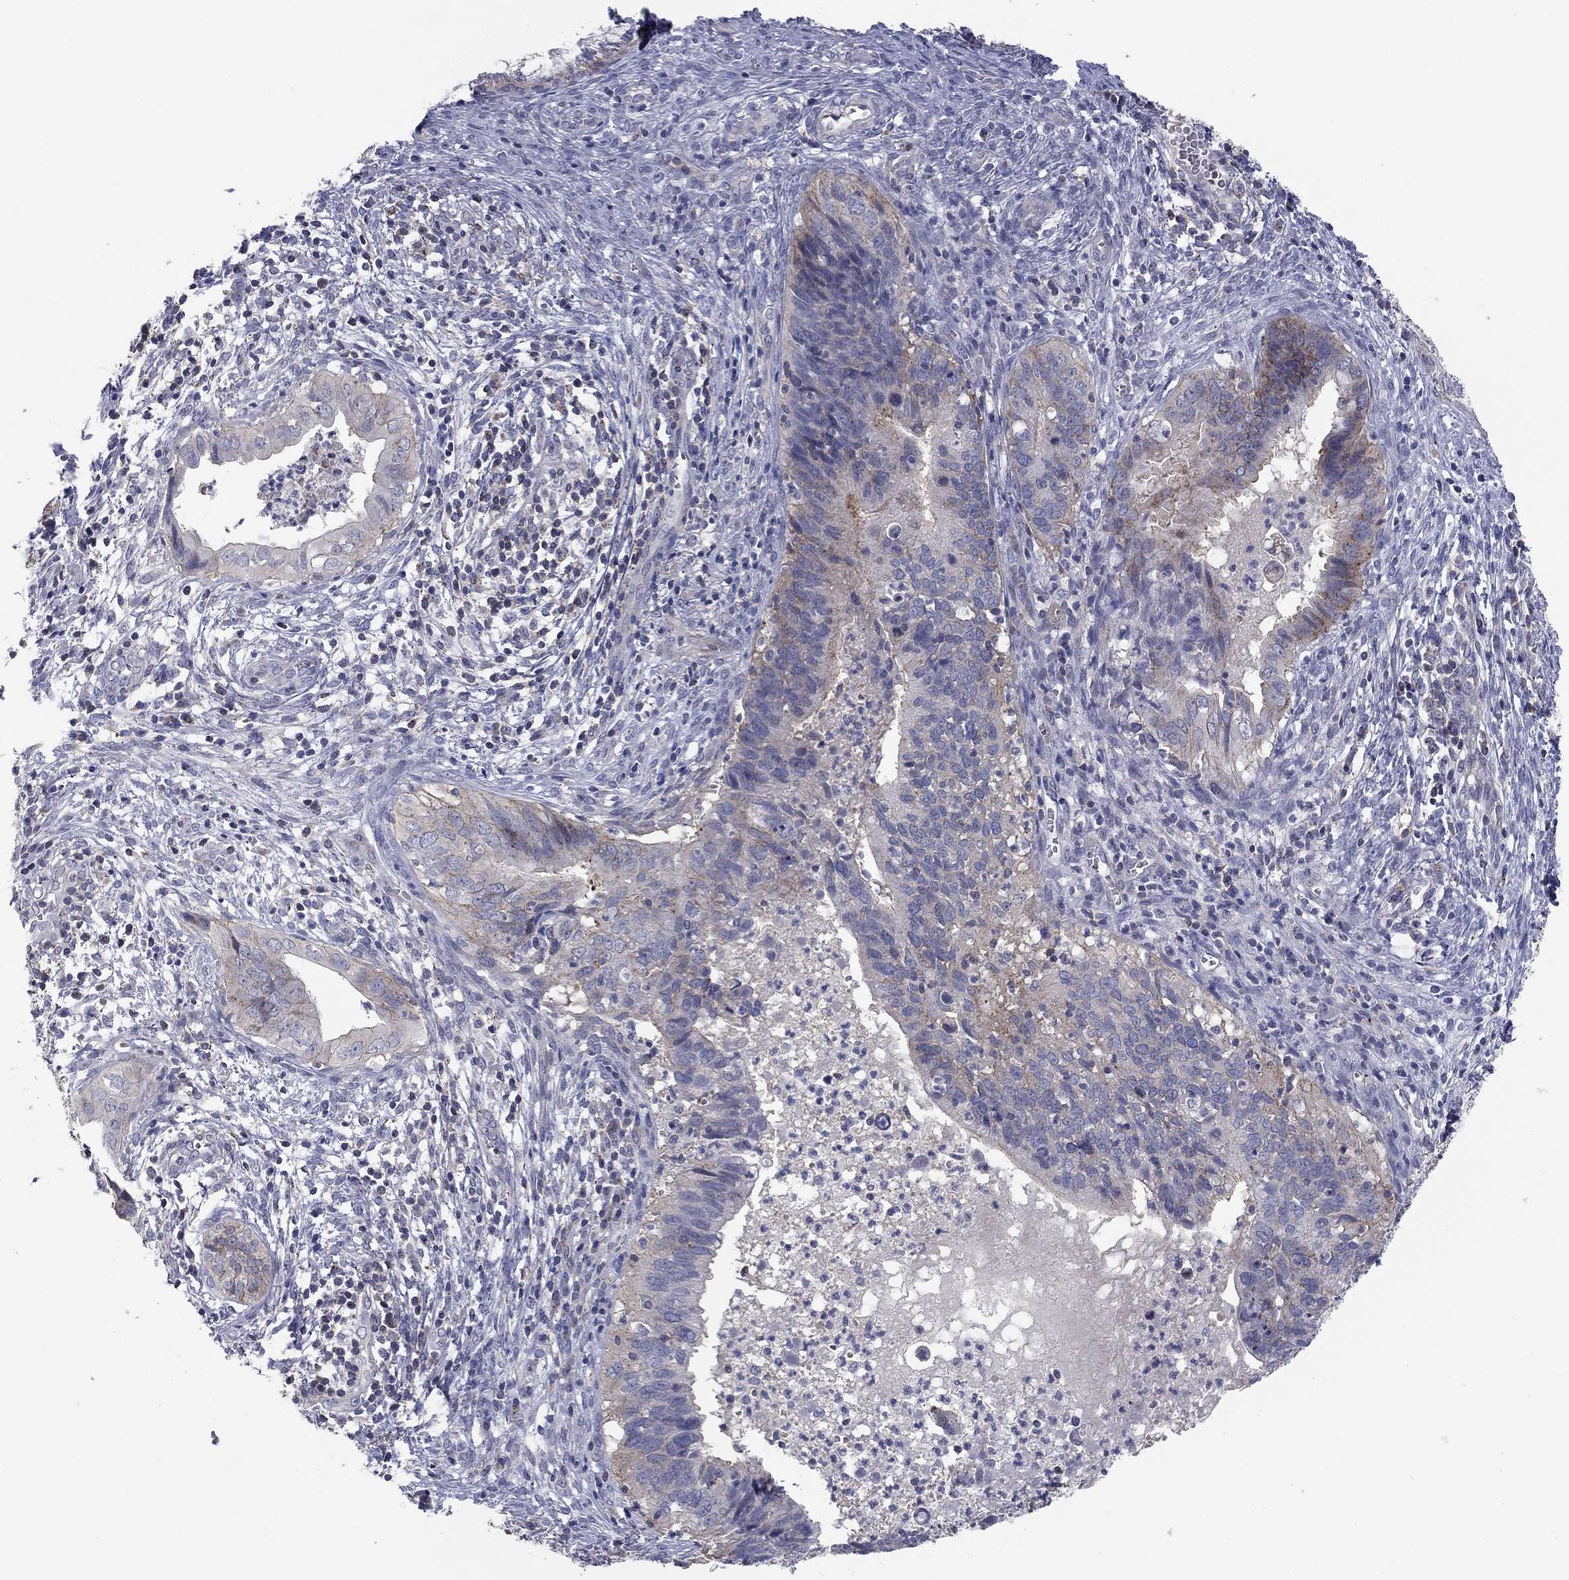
{"staining": {"intensity": "moderate", "quantity": "<25%", "location": "cytoplasmic/membranous"}, "tissue": "cervical cancer", "cell_type": "Tumor cells", "image_type": "cancer", "snomed": [{"axis": "morphology", "description": "Adenocarcinoma, NOS"}, {"axis": "topography", "description": "Cervix"}], "caption": "There is low levels of moderate cytoplasmic/membranous positivity in tumor cells of cervical cancer, as demonstrated by immunohistochemical staining (brown color).", "gene": "SEPTIN3", "patient": {"sex": "female", "age": 42}}